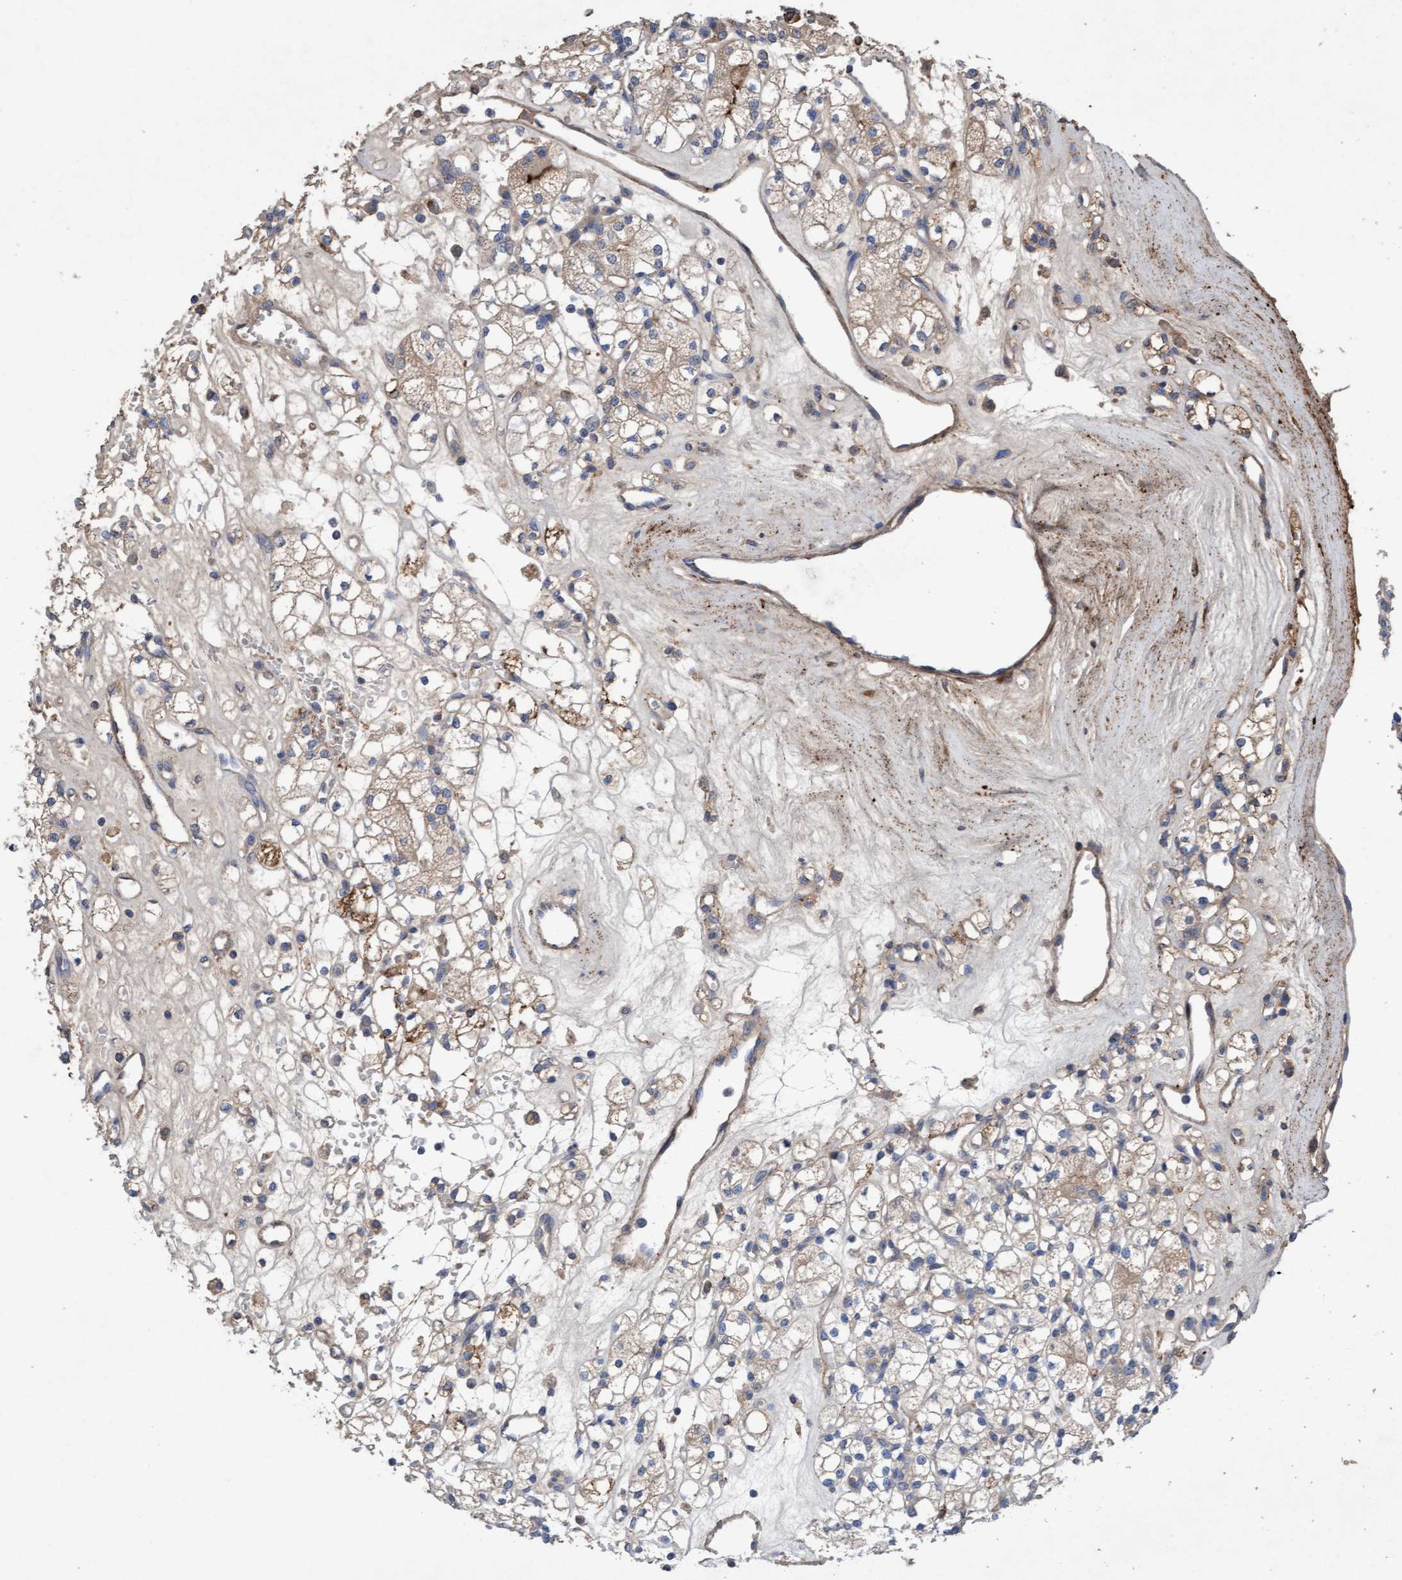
{"staining": {"intensity": "weak", "quantity": "<25%", "location": "cytoplasmic/membranous"}, "tissue": "renal cancer", "cell_type": "Tumor cells", "image_type": "cancer", "snomed": [{"axis": "morphology", "description": "Adenocarcinoma, NOS"}, {"axis": "topography", "description": "Kidney"}], "caption": "Immunohistochemical staining of human renal cancer (adenocarcinoma) displays no significant expression in tumor cells.", "gene": "DDHD2", "patient": {"sex": "male", "age": 77}}